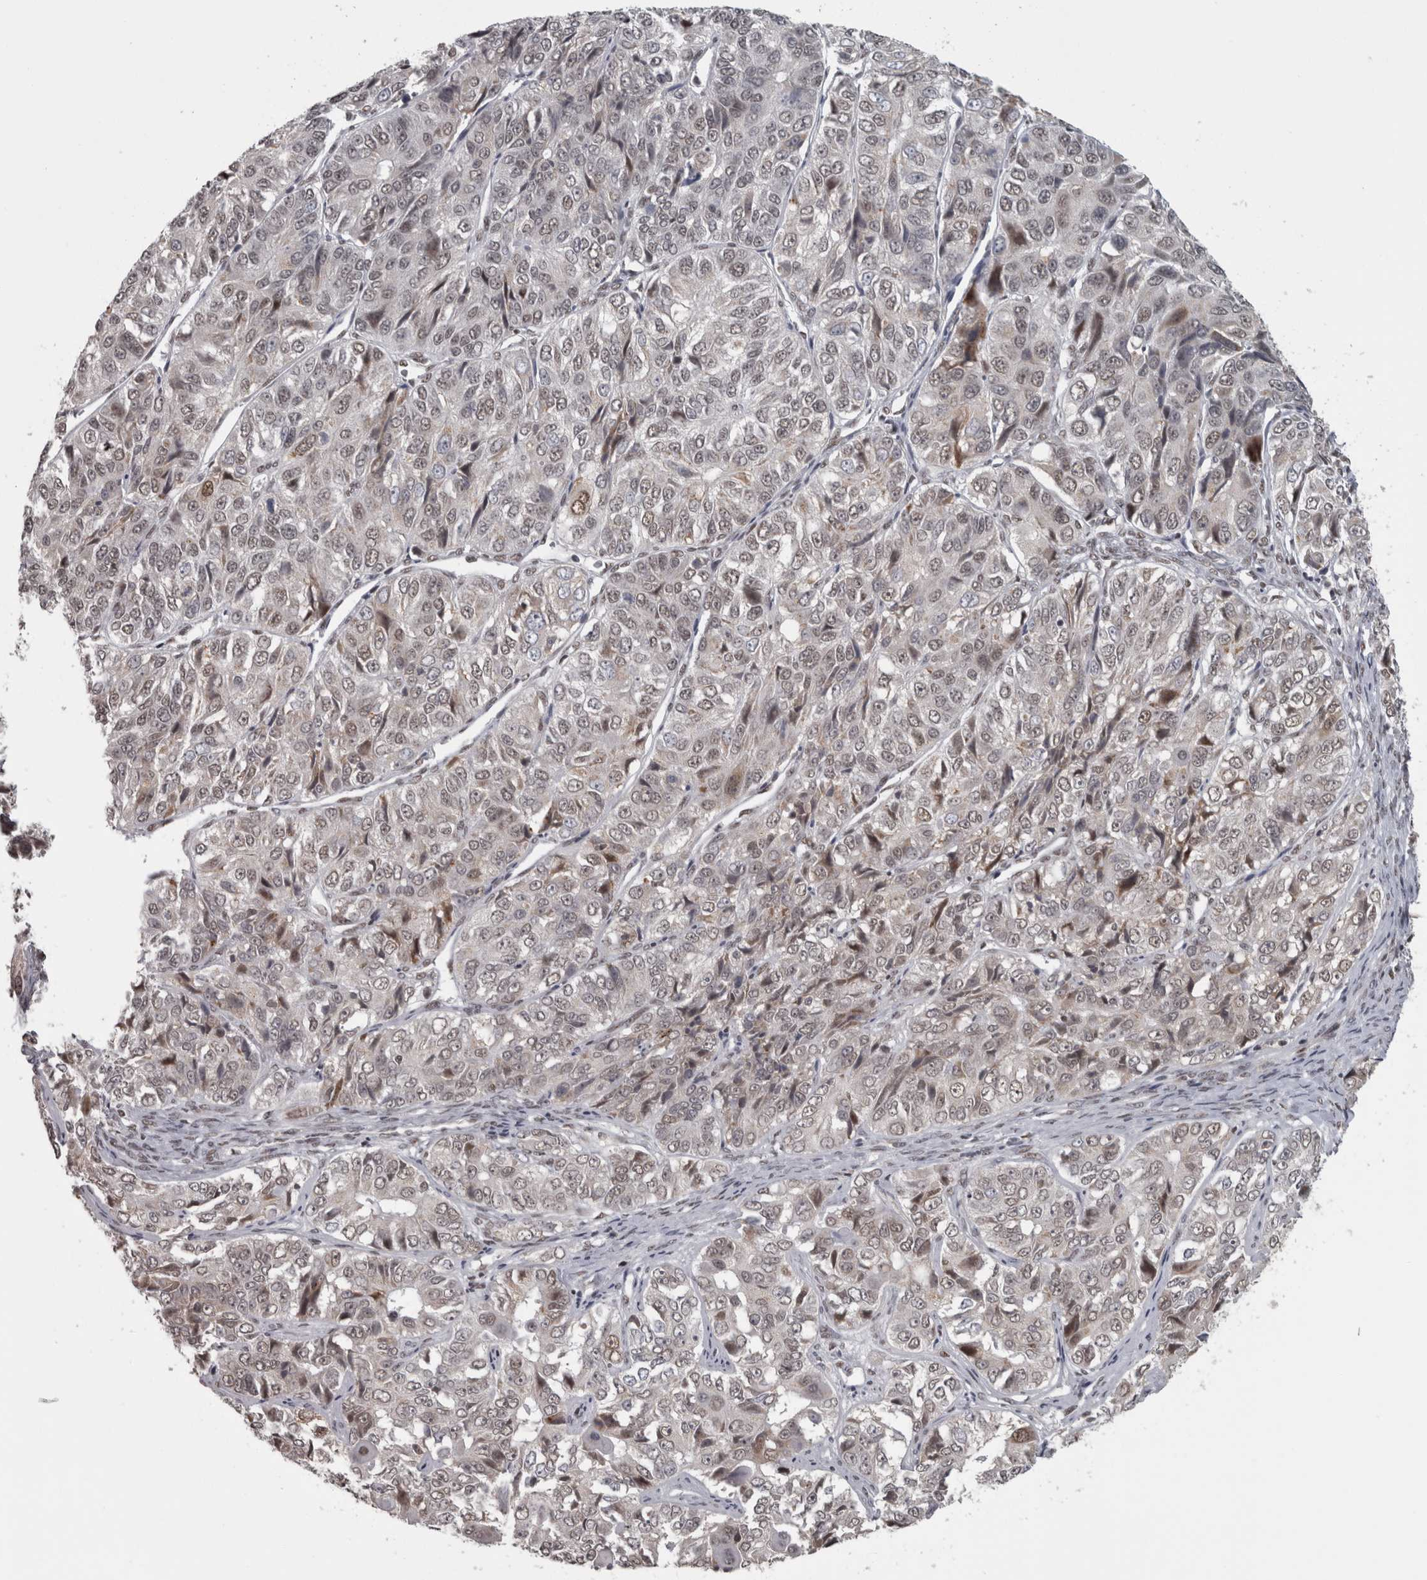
{"staining": {"intensity": "weak", "quantity": "25%-75%", "location": "cytoplasmic/membranous,nuclear"}, "tissue": "ovarian cancer", "cell_type": "Tumor cells", "image_type": "cancer", "snomed": [{"axis": "morphology", "description": "Carcinoma, endometroid"}, {"axis": "topography", "description": "Ovary"}], "caption": "Ovarian endometroid carcinoma stained with IHC reveals weak cytoplasmic/membranous and nuclear expression in about 25%-75% of tumor cells. The staining is performed using DAB (3,3'-diaminobenzidine) brown chromogen to label protein expression. The nuclei are counter-stained blue using hematoxylin.", "gene": "MICU3", "patient": {"sex": "female", "age": 51}}